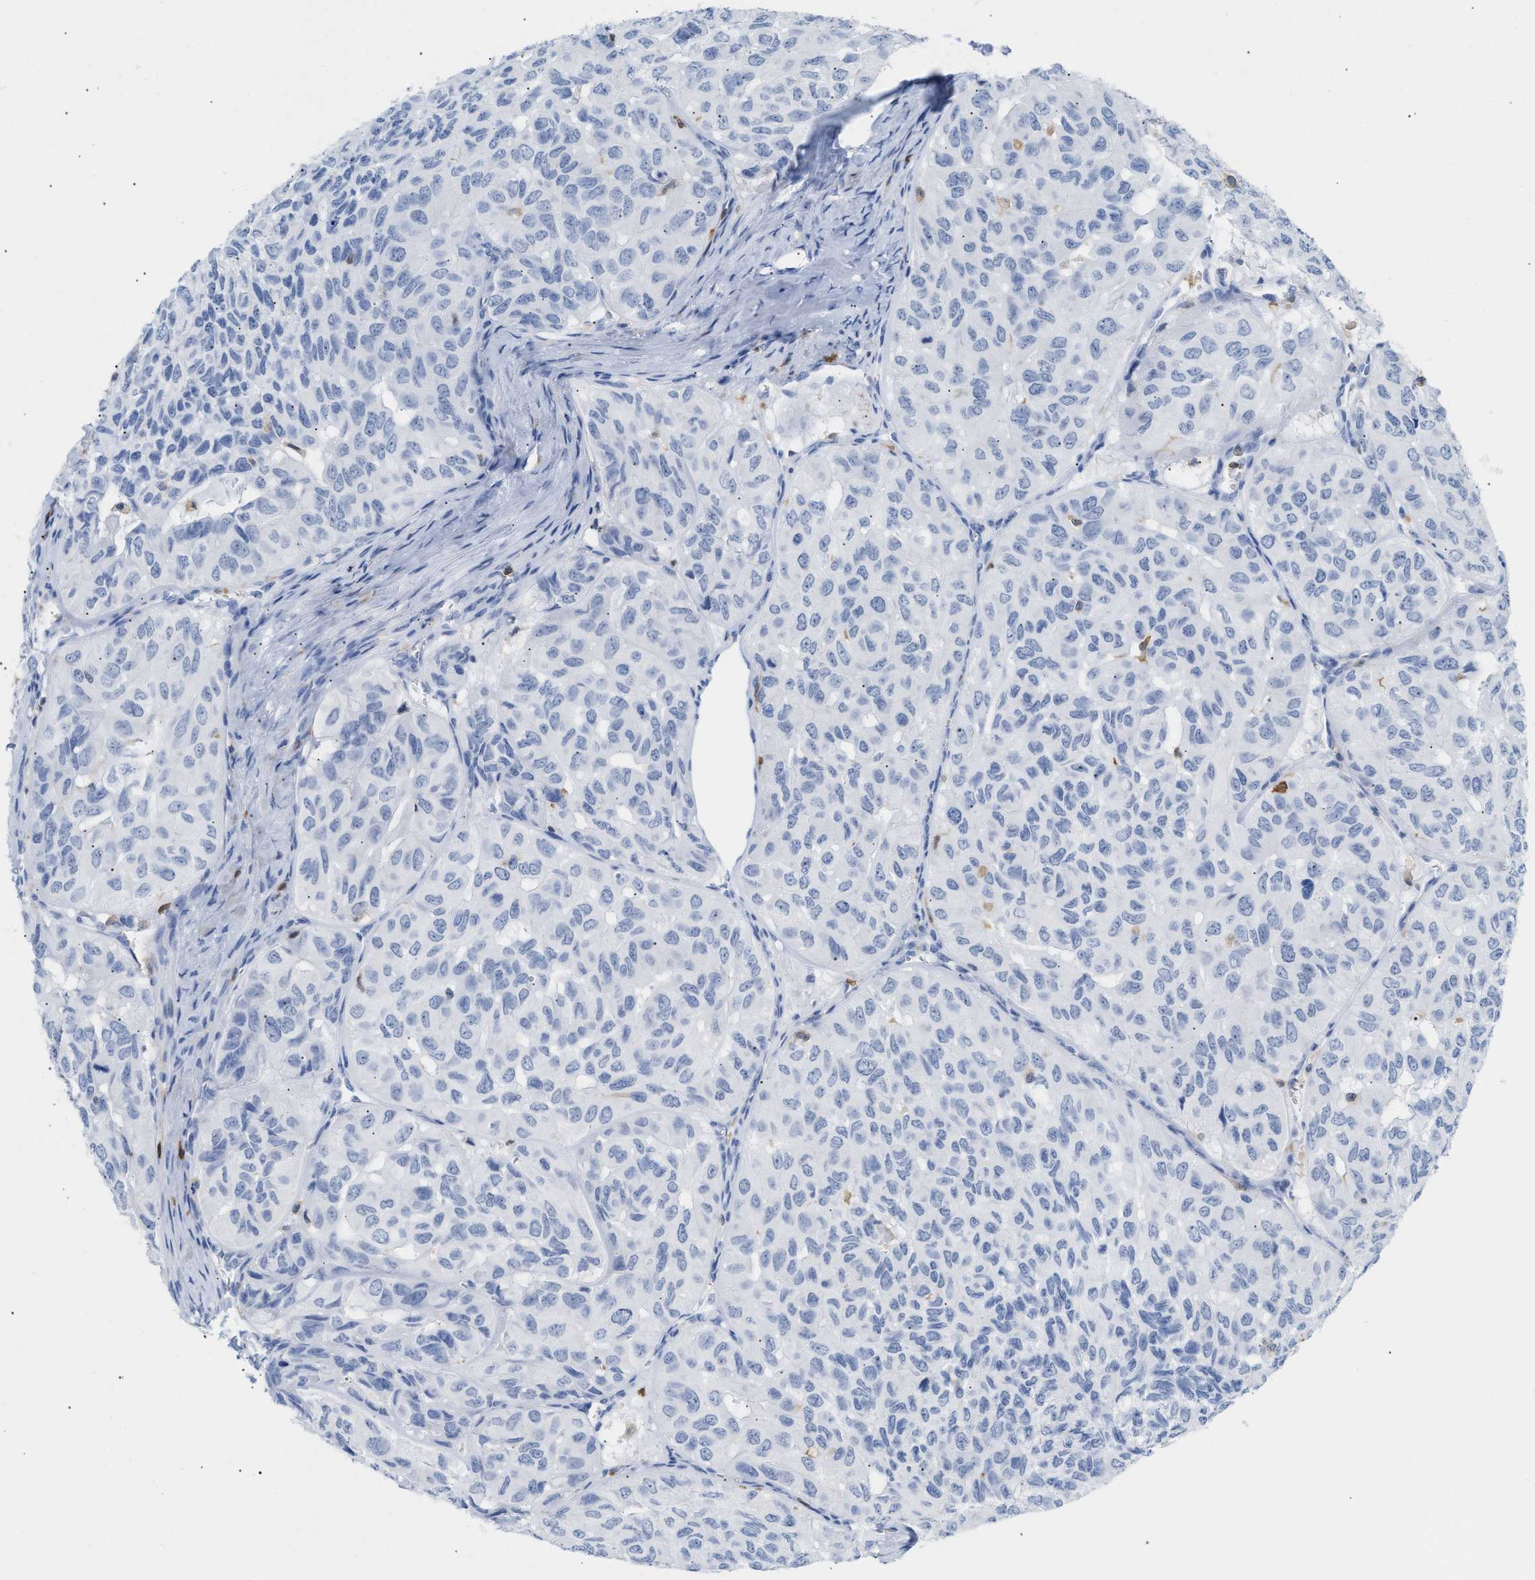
{"staining": {"intensity": "negative", "quantity": "none", "location": "none"}, "tissue": "head and neck cancer", "cell_type": "Tumor cells", "image_type": "cancer", "snomed": [{"axis": "morphology", "description": "Adenocarcinoma, NOS"}, {"axis": "topography", "description": "Salivary gland, NOS"}, {"axis": "topography", "description": "Head-Neck"}], "caption": "Immunohistochemistry photomicrograph of neoplastic tissue: head and neck adenocarcinoma stained with DAB (3,3'-diaminobenzidine) demonstrates no significant protein staining in tumor cells. The staining was performed using DAB to visualize the protein expression in brown, while the nuclei were stained in blue with hematoxylin (Magnification: 20x).", "gene": "LCP1", "patient": {"sex": "female", "age": 76}}